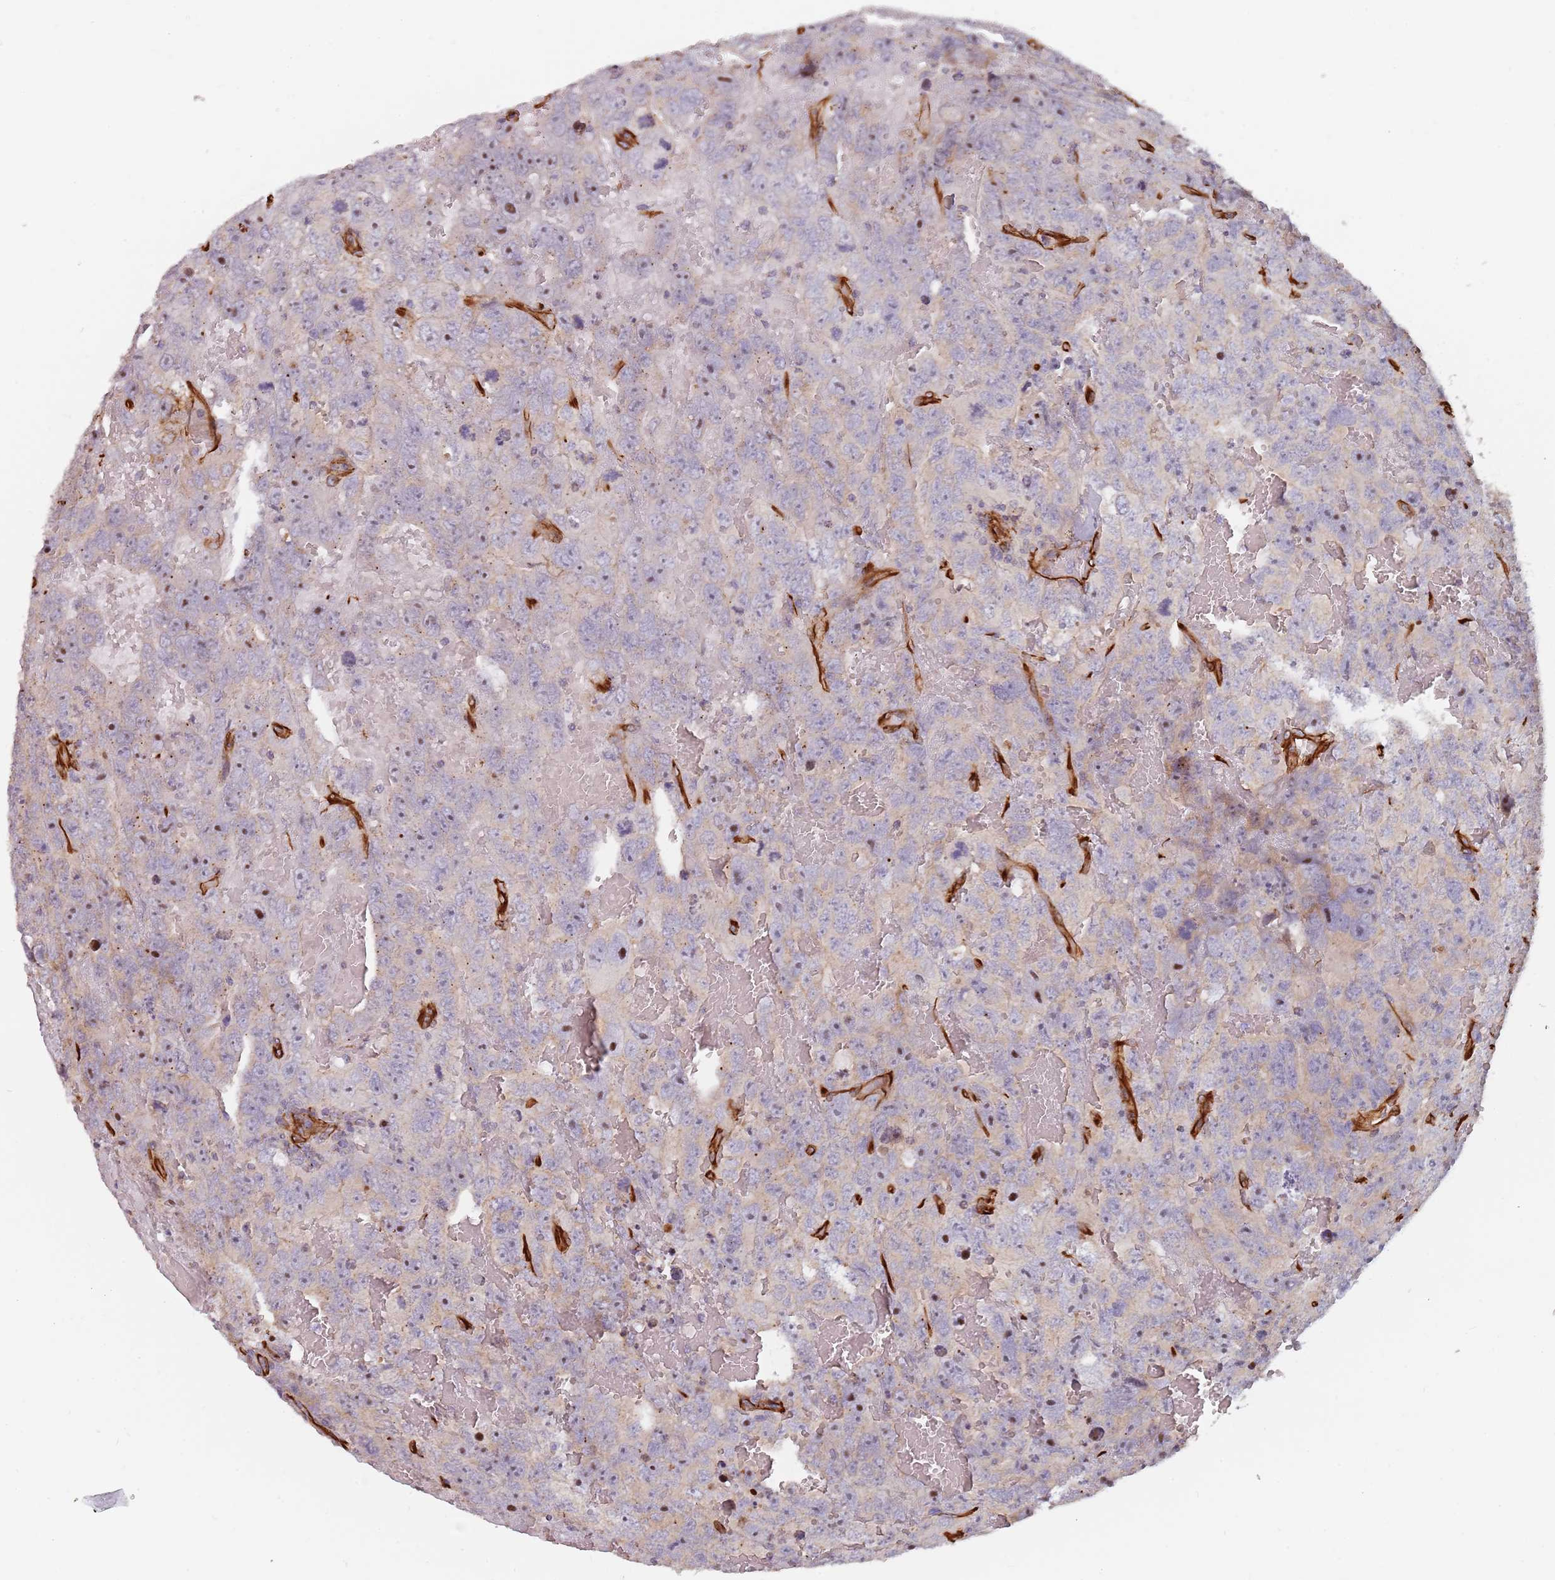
{"staining": {"intensity": "negative", "quantity": "none", "location": "none"}, "tissue": "testis cancer", "cell_type": "Tumor cells", "image_type": "cancer", "snomed": [{"axis": "morphology", "description": "Carcinoma, Embryonal, NOS"}, {"axis": "topography", "description": "Testis"}], "caption": "Tumor cells show no significant protein staining in testis cancer. (DAB immunohistochemistry, high magnification).", "gene": "GAS2L3", "patient": {"sex": "male", "age": 45}}